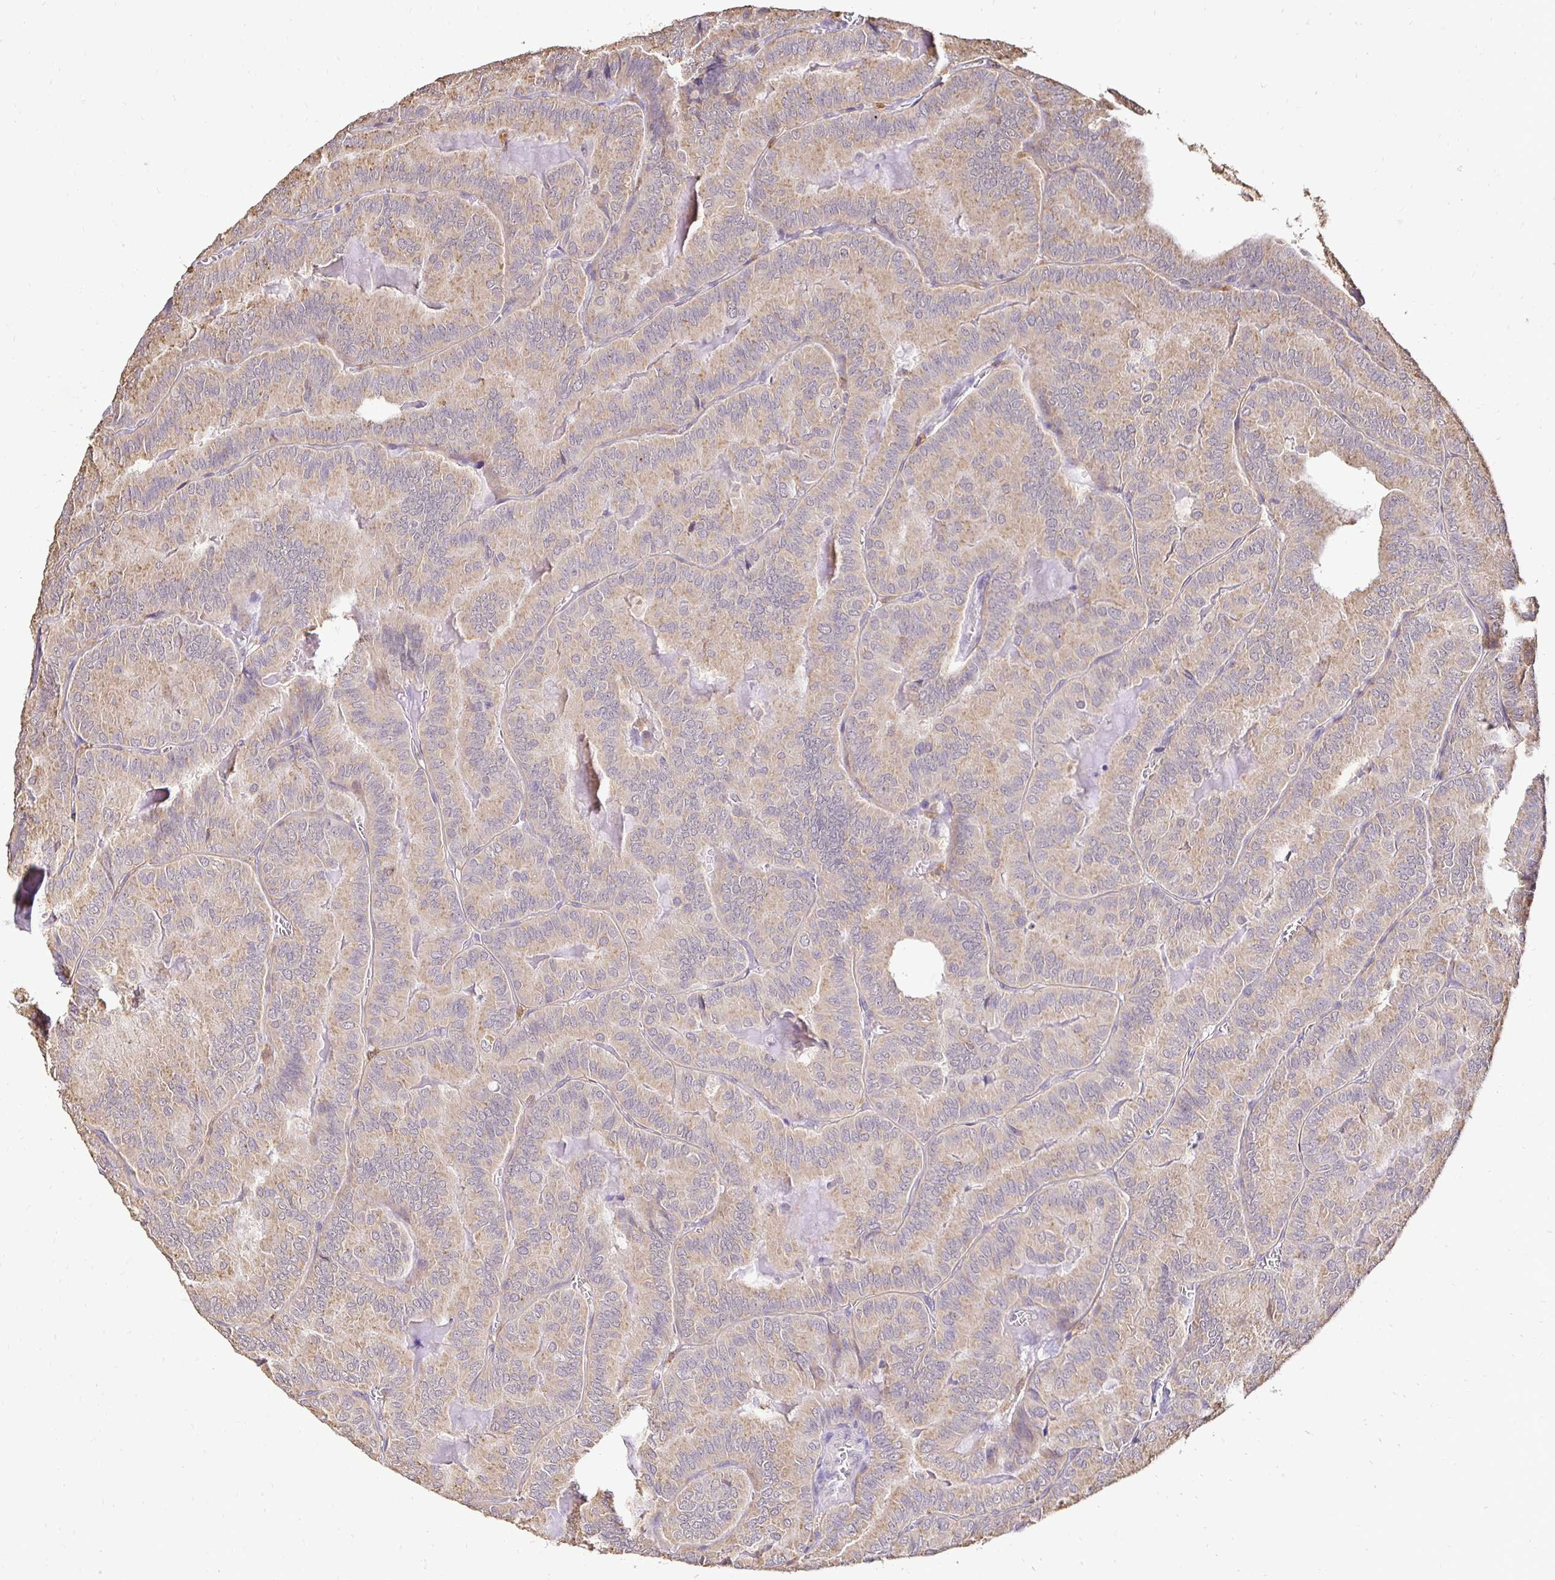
{"staining": {"intensity": "weak", "quantity": ">75%", "location": "cytoplasmic/membranous"}, "tissue": "thyroid cancer", "cell_type": "Tumor cells", "image_type": "cancer", "snomed": [{"axis": "morphology", "description": "Papillary adenocarcinoma, NOS"}, {"axis": "topography", "description": "Thyroid gland"}], "caption": "Immunohistochemical staining of thyroid cancer demonstrates weak cytoplasmic/membranous protein expression in approximately >75% of tumor cells.", "gene": "RHEBL1", "patient": {"sex": "female", "age": 75}}